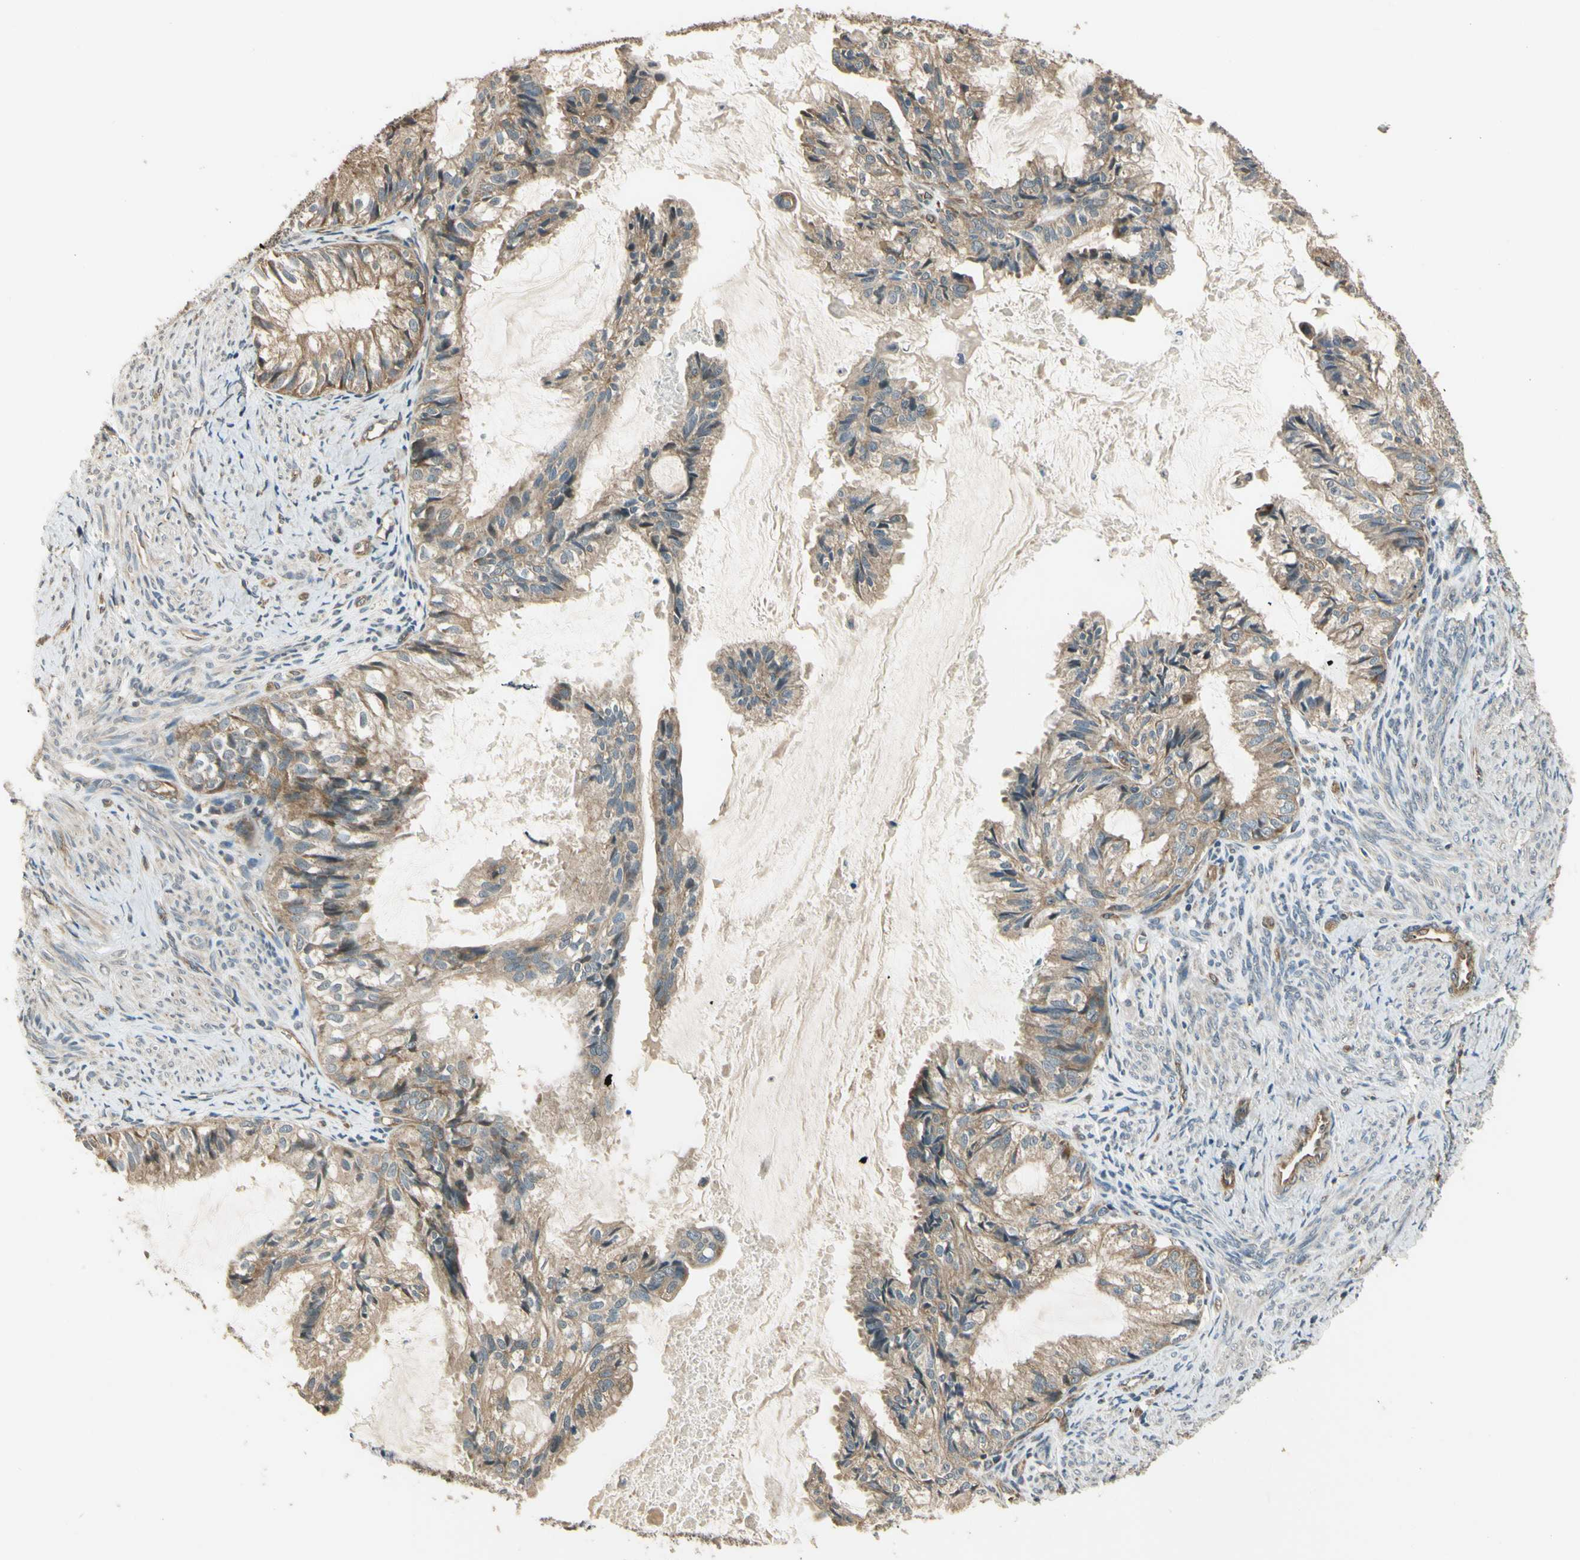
{"staining": {"intensity": "moderate", "quantity": ">75%", "location": "cytoplasmic/membranous"}, "tissue": "cervical cancer", "cell_type": "Tumor cells", "image_type": "cancer", "snomed": [{"axis": "morphology", "description": "Normal tissue, NOS"}, {"axis": "morphology", "description": "Adenocarcinoma, NOS"}, {"axis": "topography", "description": "Cervix"}, {"axis": "topography", "description": "Endometrium"}], "caption": "IHC histopathology image of human cervical cancer stained for a protein (brown), which exhibits medium levels of moderate cytoplasmic/membranous staining in about >75% of tumor cells.", "gene": "EFNB2", "patient": {"sex": "female", "age": 86}}